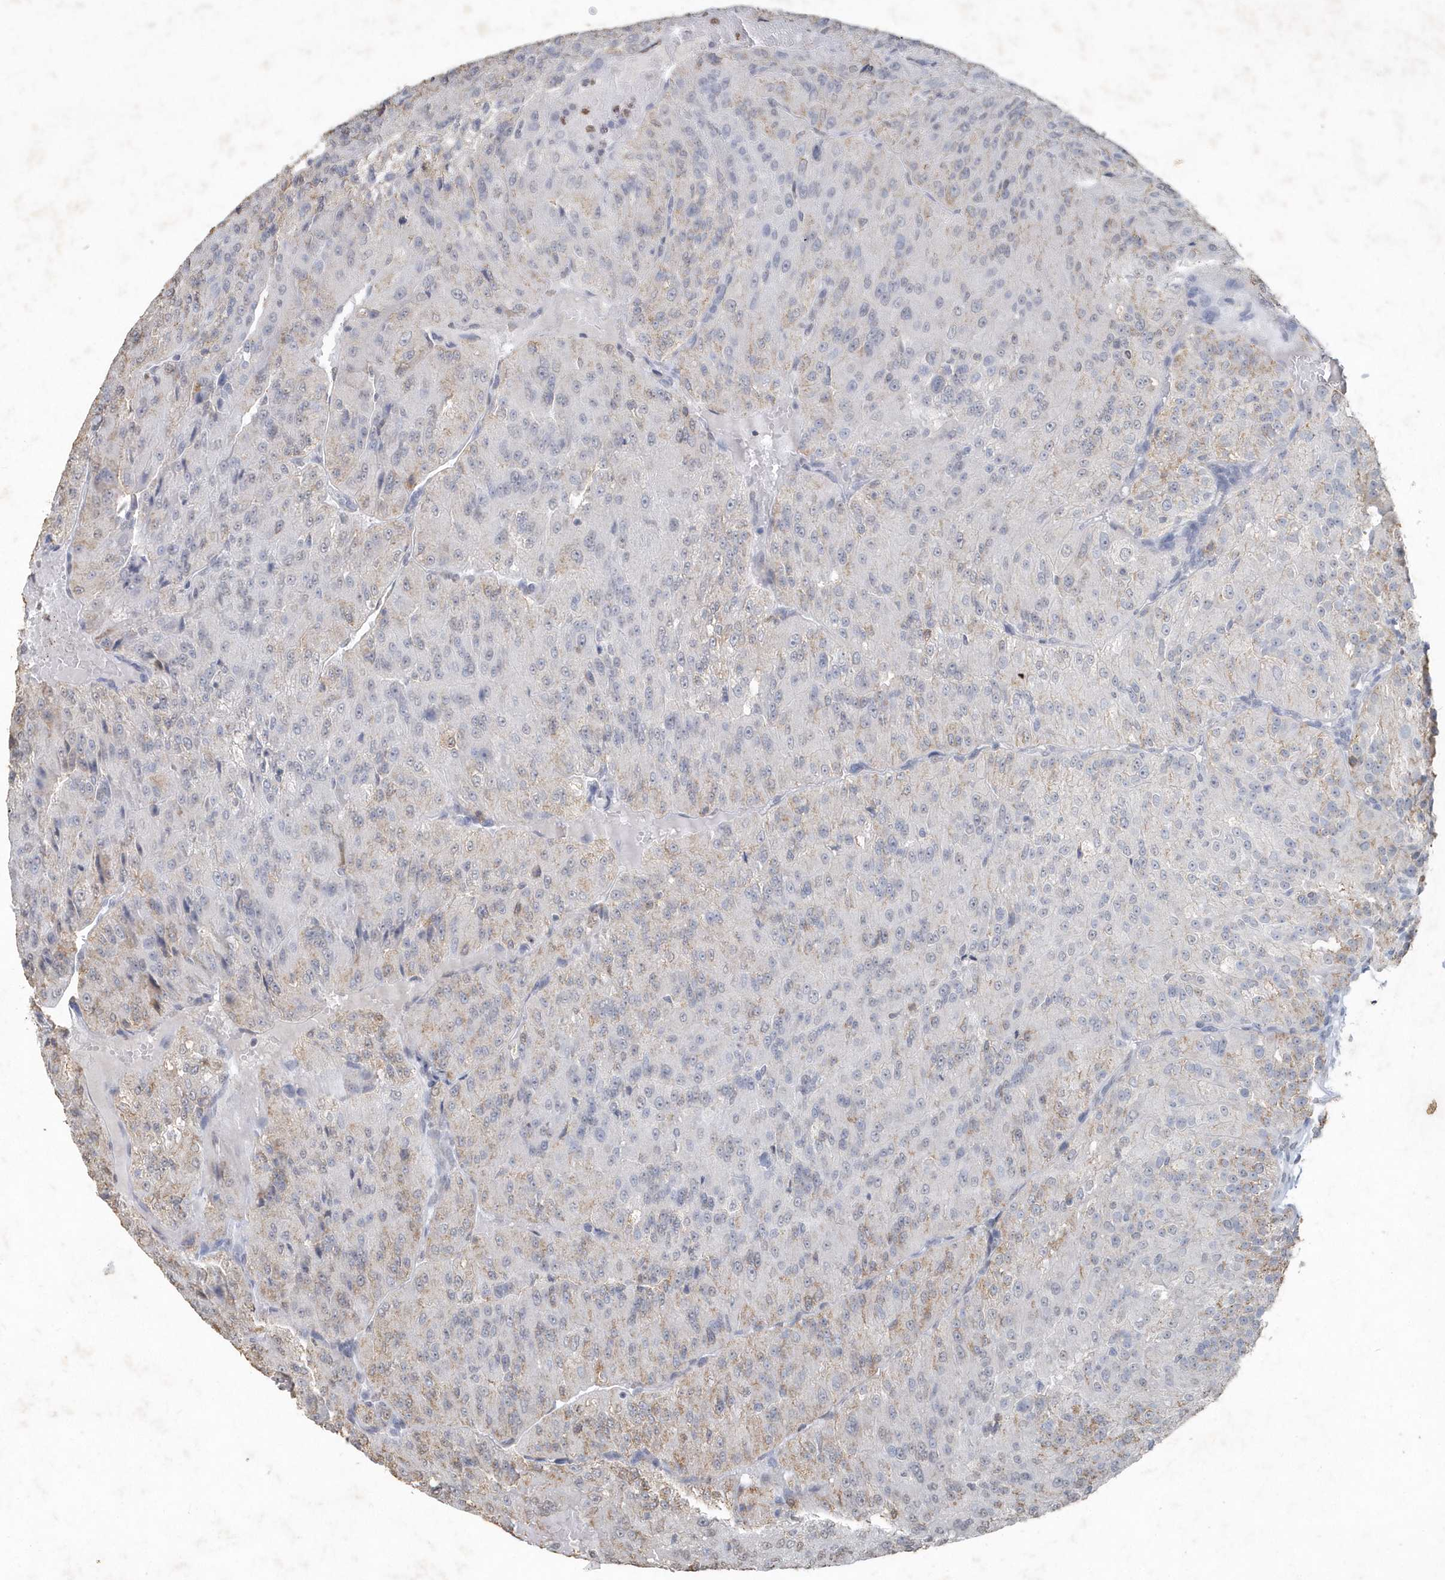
{"staining": {"intensity": "weak", "quantity": "<25%", "location": "cytoplasmic/membranous"}, "tissue": "renal cancer", "cell_type": "Tumor cells", "image_type": "cancer", "snomed": [{"axis": "morphology", "description": "Adenocarcinoma, NOS"}, {"axis": "topography", "description": "Kidney"}], "caption": "There is no significant staining in tumor cells of renal cancer. (Brightfield microscopy of DAB IHC at high magnification).", "gene": "PDCD1", "patient": {"sex": "female", "age": 63}}